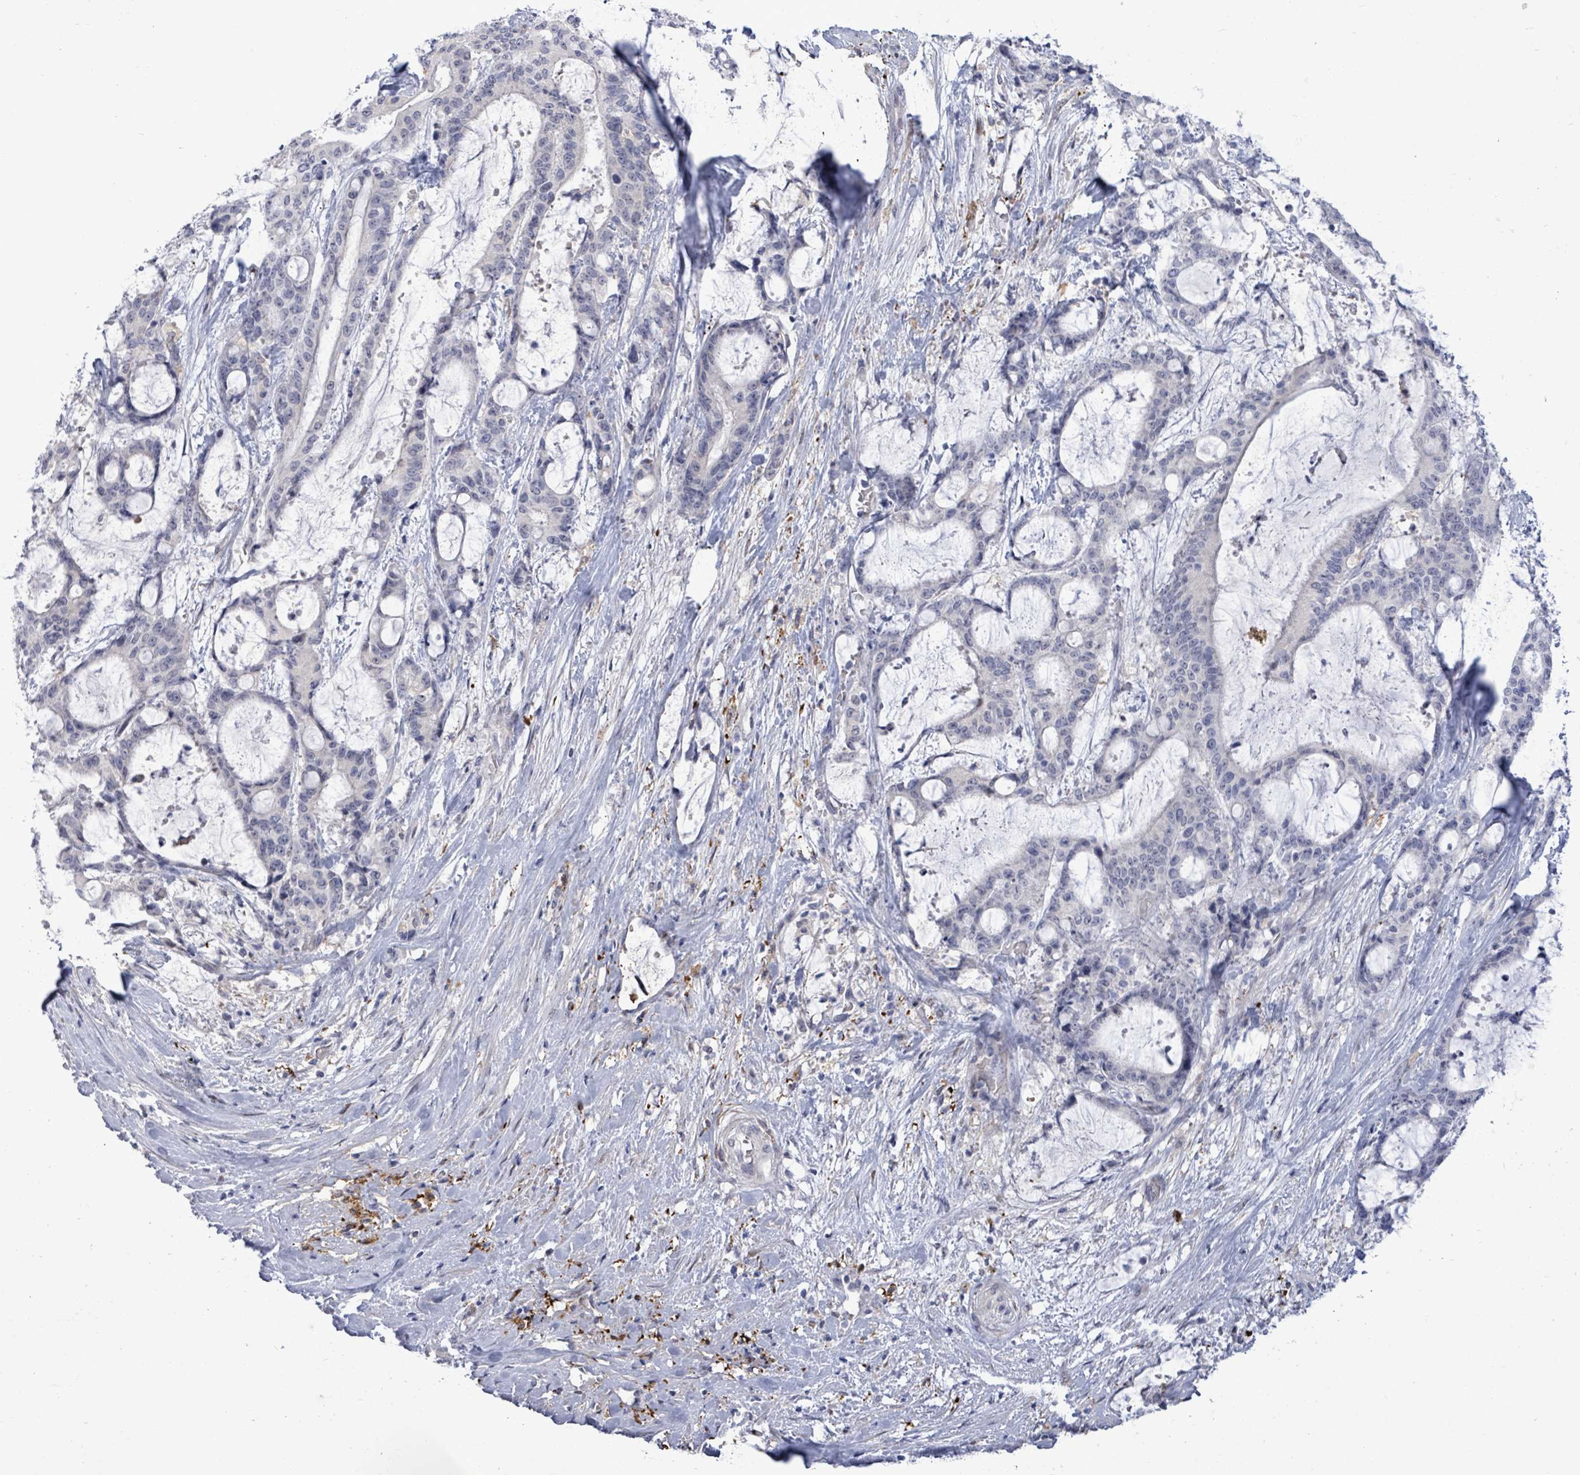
{"staining": {"intensity": "negative", "quantity": "none", "location": "none"}, "tissue": "liver cancer", "cell_type": "Tumor cells", "image_type": "cancer", "snomed": [{"axis": "morphology", "description": "Normal tissue, NOS"}, {"axis": "morphology", "description": "Cholangiocarcinoma"}, {"axis": "topography", "description": "Liver"}, {"axis": "topography", "description": "Peripheral nerve tissue"}], "caption": "Image shows no significant protein staining in tumor cells of liver cancer.", "gene": "CT45A5", "patient": {"sex": "female", "age": 73}}